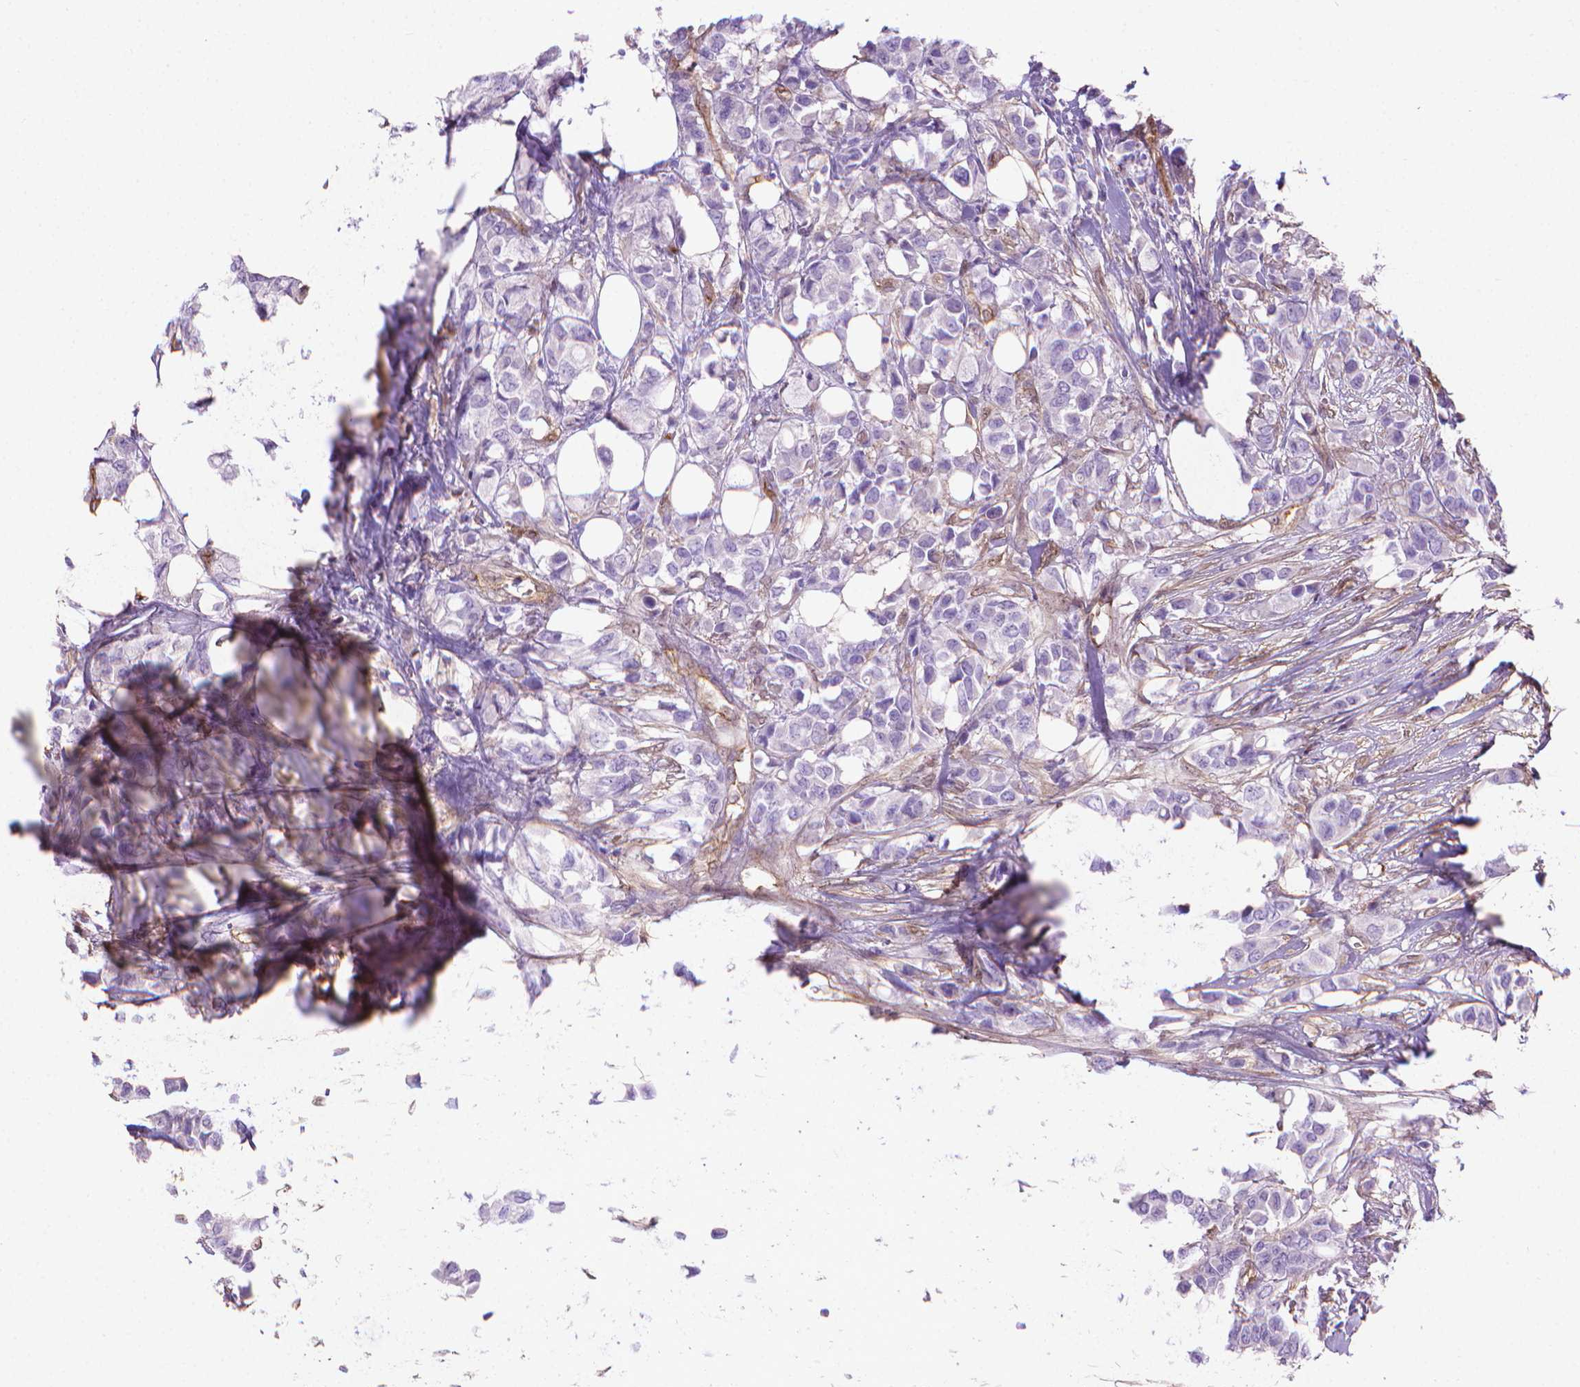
{"staining": {"intensity": "negative", "quantity": "none", "location": "none"}, "tissue": "breast cancer", "cell_type": "Tumor cells", "image_type": "cancer", "snomed": [{"axis": "morphology", "description": "Duct carcinoma"}, {"axis": "topography", "description": "Breast"}], "caption": "IHC image of neoplastic tissue: human intraductal carcinoma (breast) stained with DAB (3,3'-diaminobenzidine) displays no significant protein positivity in tumor cells.", "gene": "CLIC4", "patient": {"sex": "female", "age": 85}}